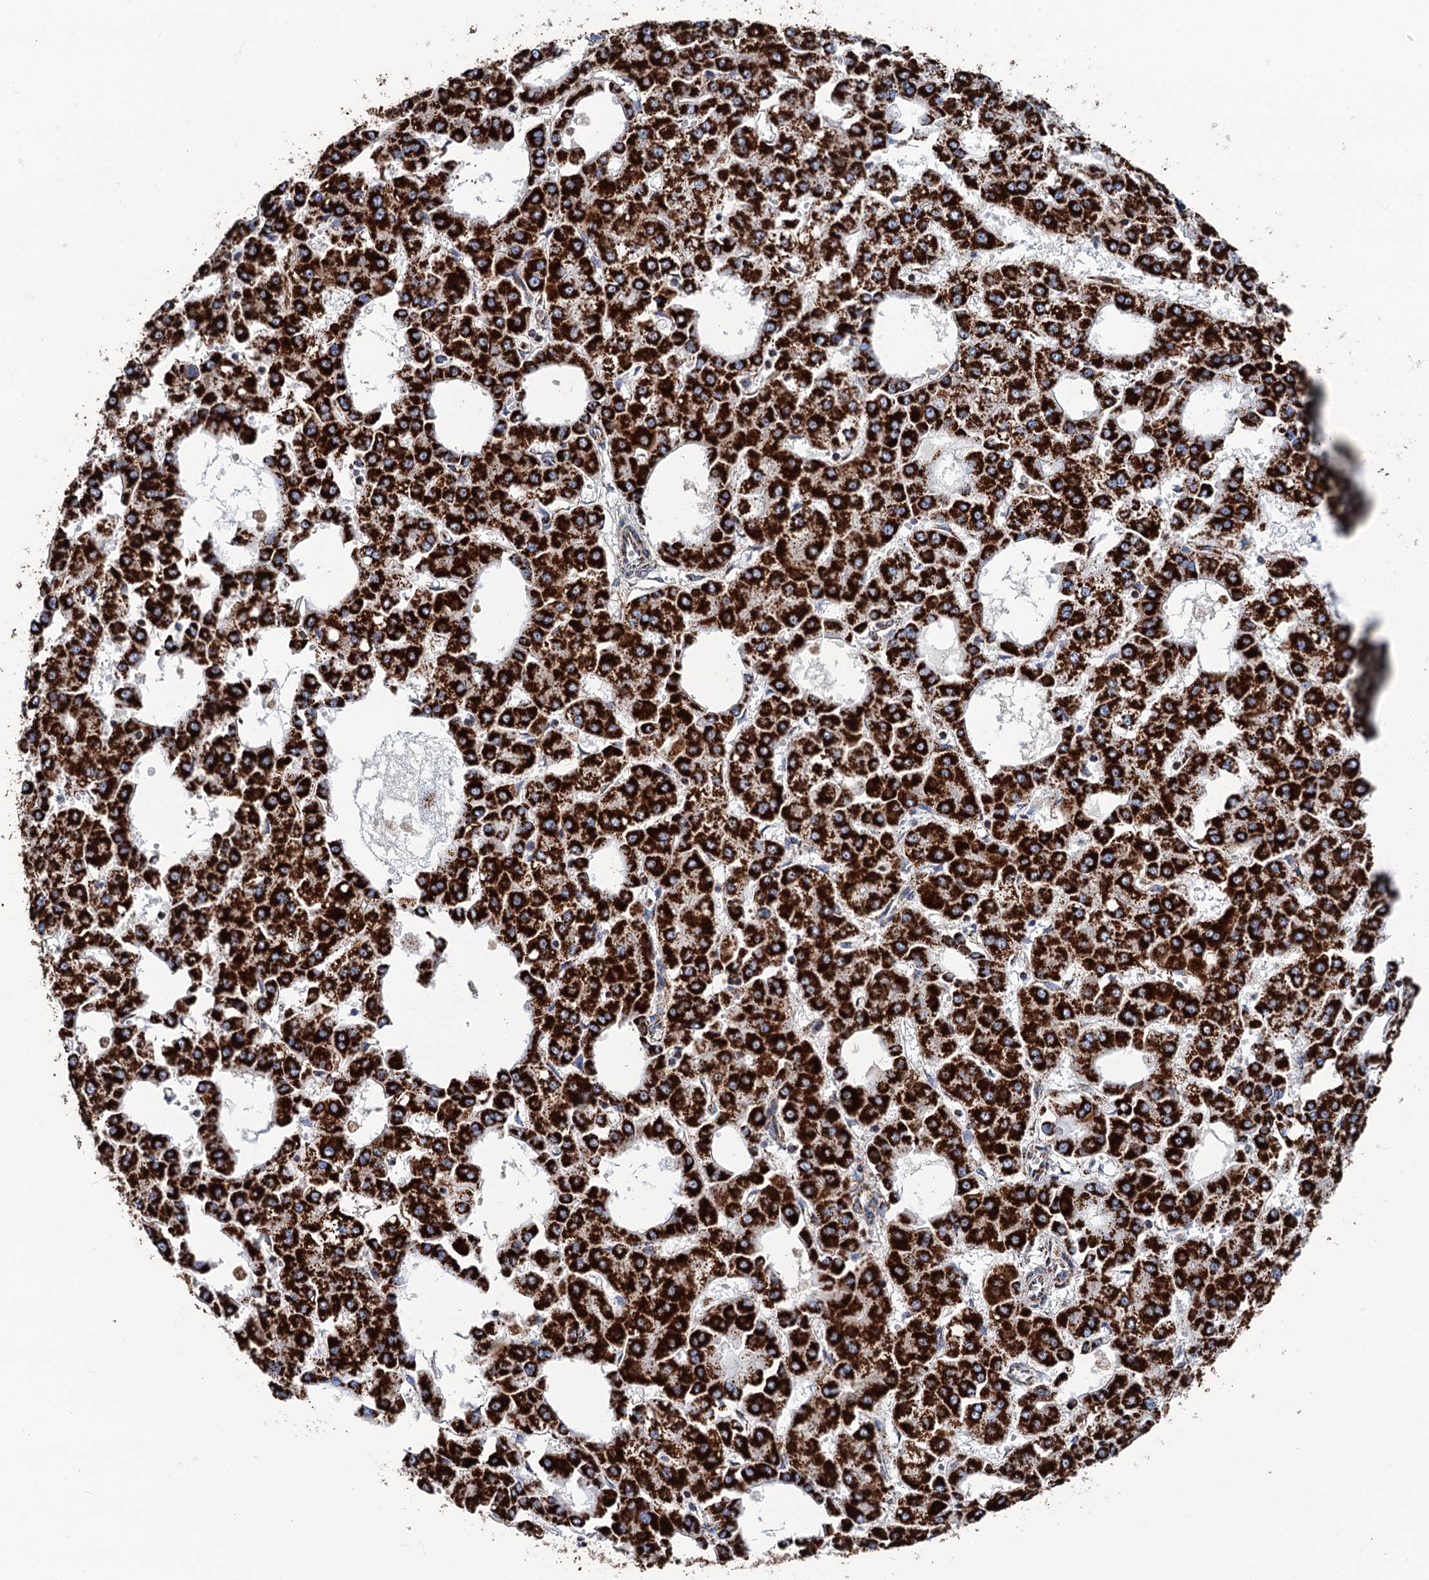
{"staining": {"intensity": "strong", "quantity": ">75%", "location": "cytoplasmic/membranous"}, "tissue": "liver cancer", "cell_type": "Tumor cells", "image_type": "cancer", "snomed": [{"axis": "morphology", "description": "Carcinoma, Hepatocellular, NOS"}, {"axis": "topography", "description": "Liver"}], "caption": "Human liver cancer (hepatocellular carcinoma) stained with a protein marker reveals strong staining in tumor cells.", "gene": "IVD", "patient": {"sex": "male", "age": 47}}